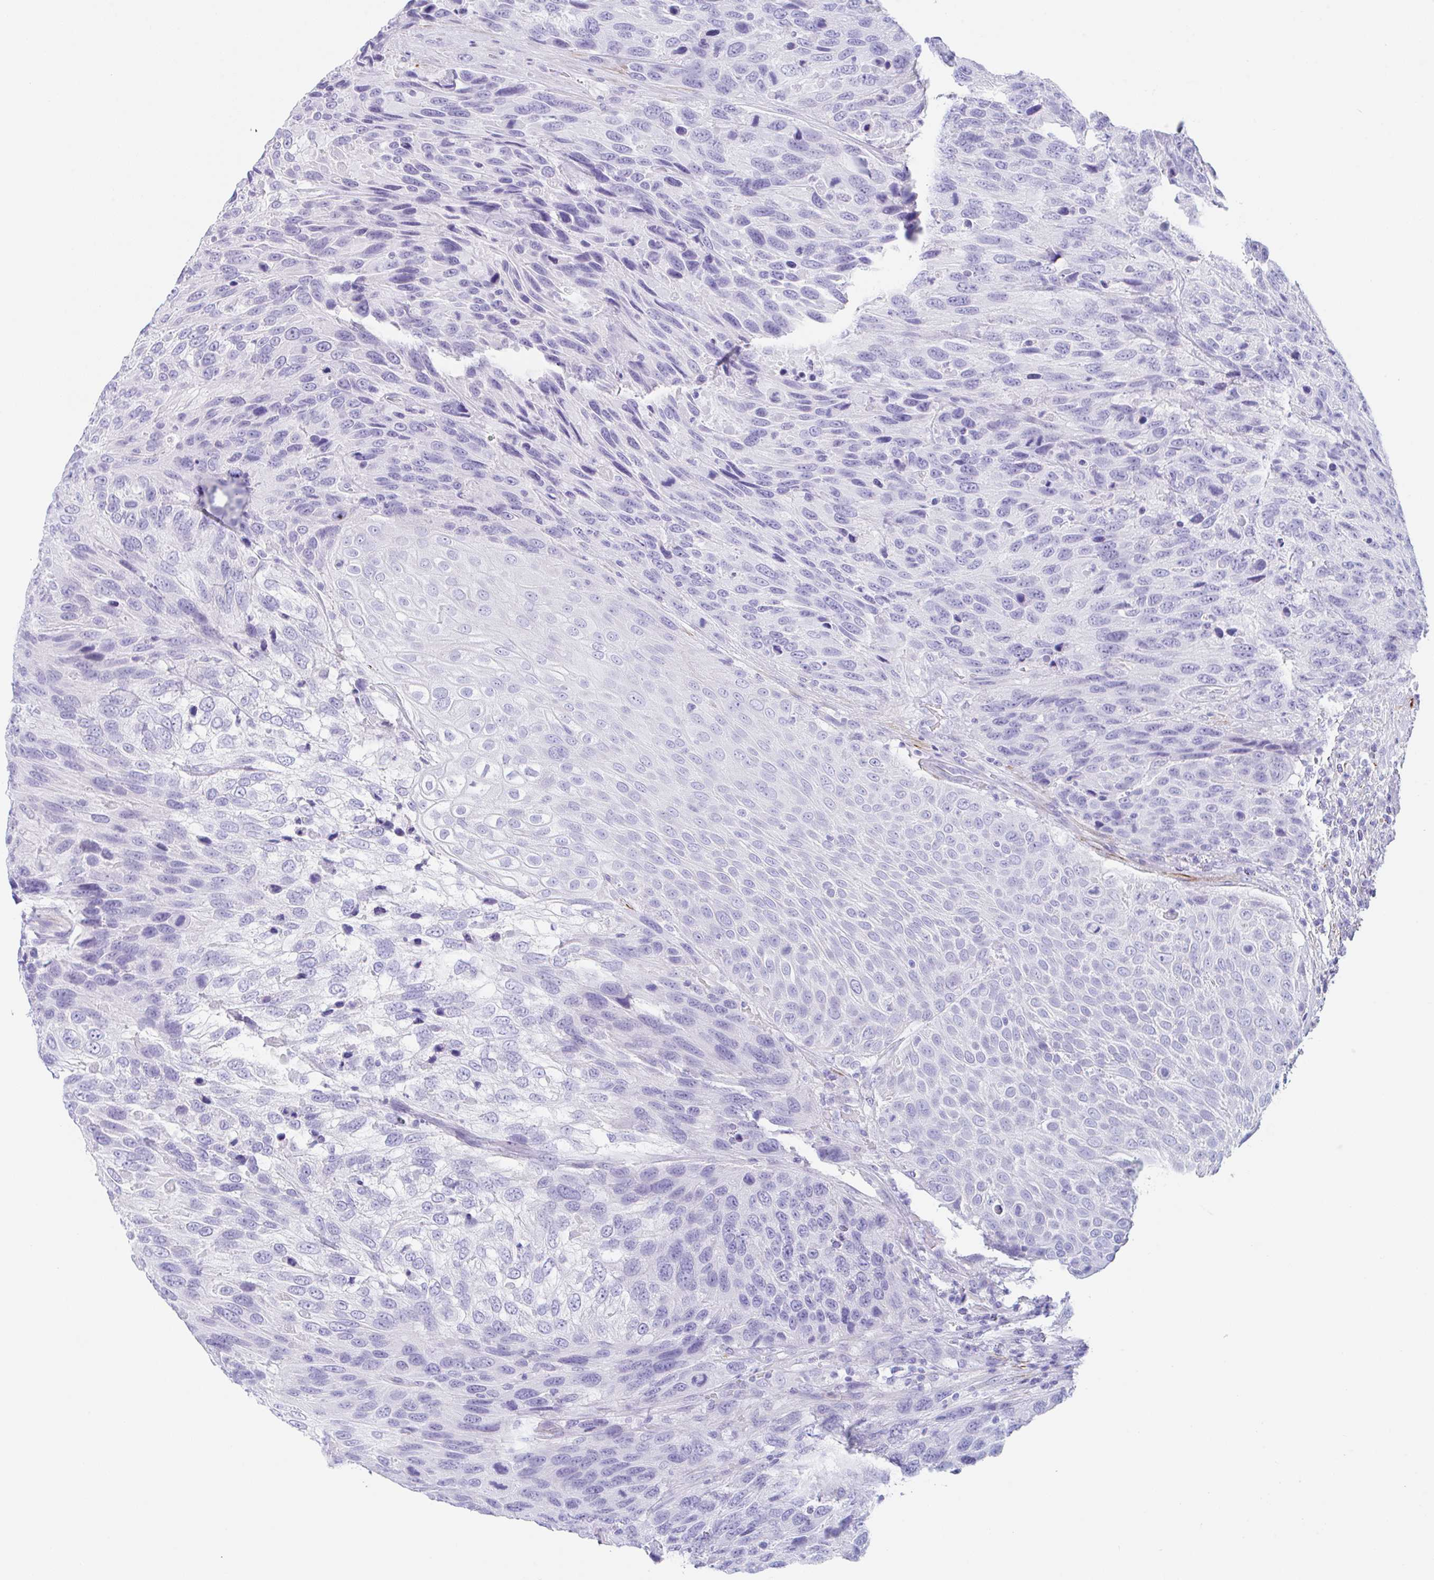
{"staining": {"intensity": "negative", "quantity": "none", "location": "none"}, "tissue": "urothelial cancer", "cell_type": "Tumor cells", "image_type": "cancer", "snomed": [{"axis": "morphology", "description": "Urothelial carcinoma, High grade"}, {"axis": "topography", "description": "Urinary bladder"}], "caption": "Tumor cells show no significant staining in urothelial cancer.", "gene": "TAS2R41", "patient": {"sex": "female", "age": 70}}